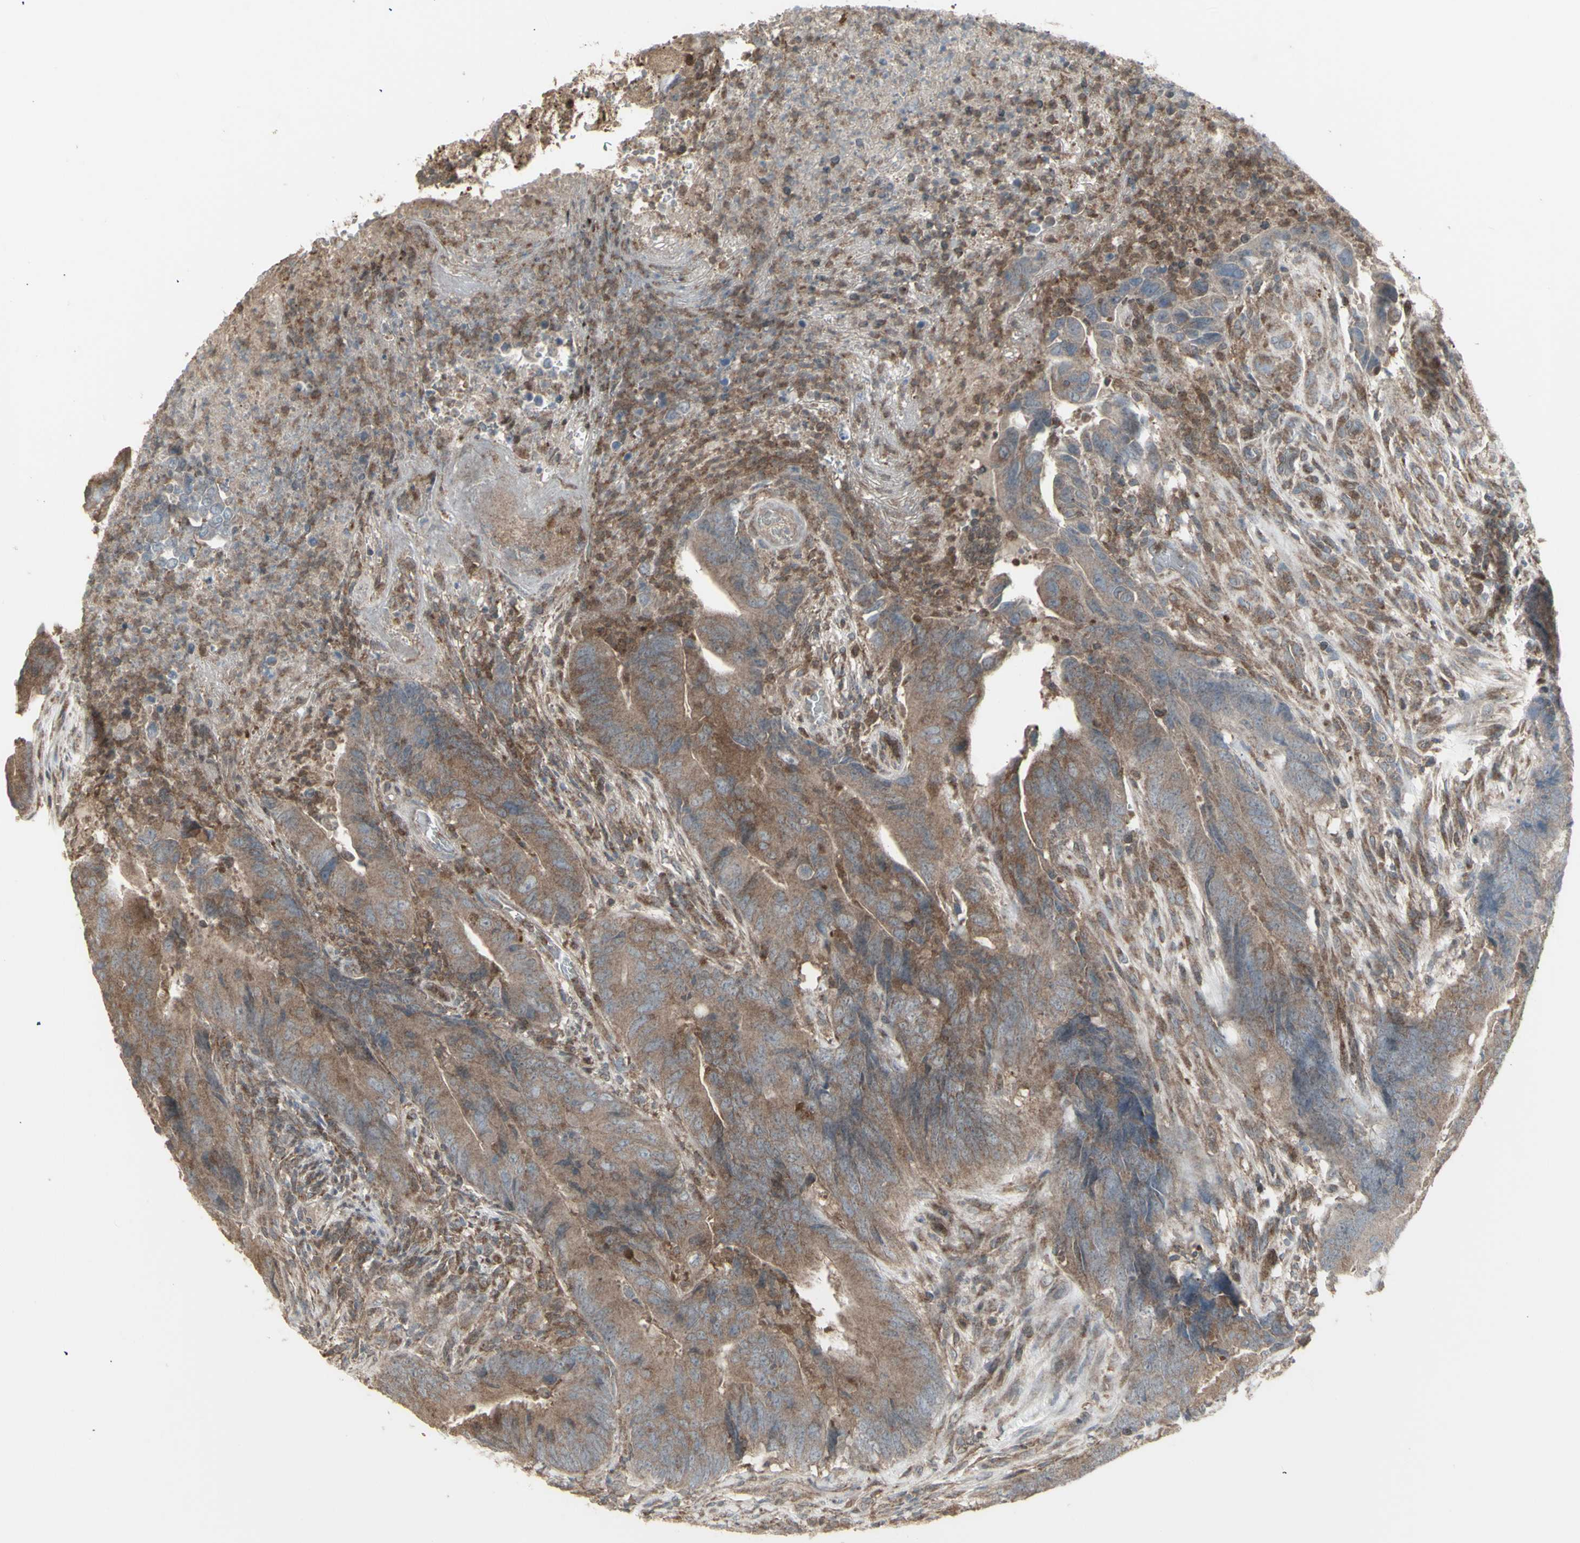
{"staining": {"intensity": "moderate", "quantity": ">75%", "location": "cytoplasmic/membranous"}, "tissue": "colorectal cancer", "cell_type": "Tumor cells", "image_type": "cancer", "snomed": [{"axis": "morphology", "description": "Normal tissue, NOS"}, {"axis": "morphology", "description": "Adenocarcinoma, NOS"}, {"axis": "topography", "description": "Colon"}], "caption": "Human colorectal cancer (adenocarcinoma) stained for a protein (brown) demonstrates moderate cytoplasmic/membranous positive expression in approximately >75% of tumor cells.", "gene": "RNASEL", "patient": {"sex": "male", "age": 56}}